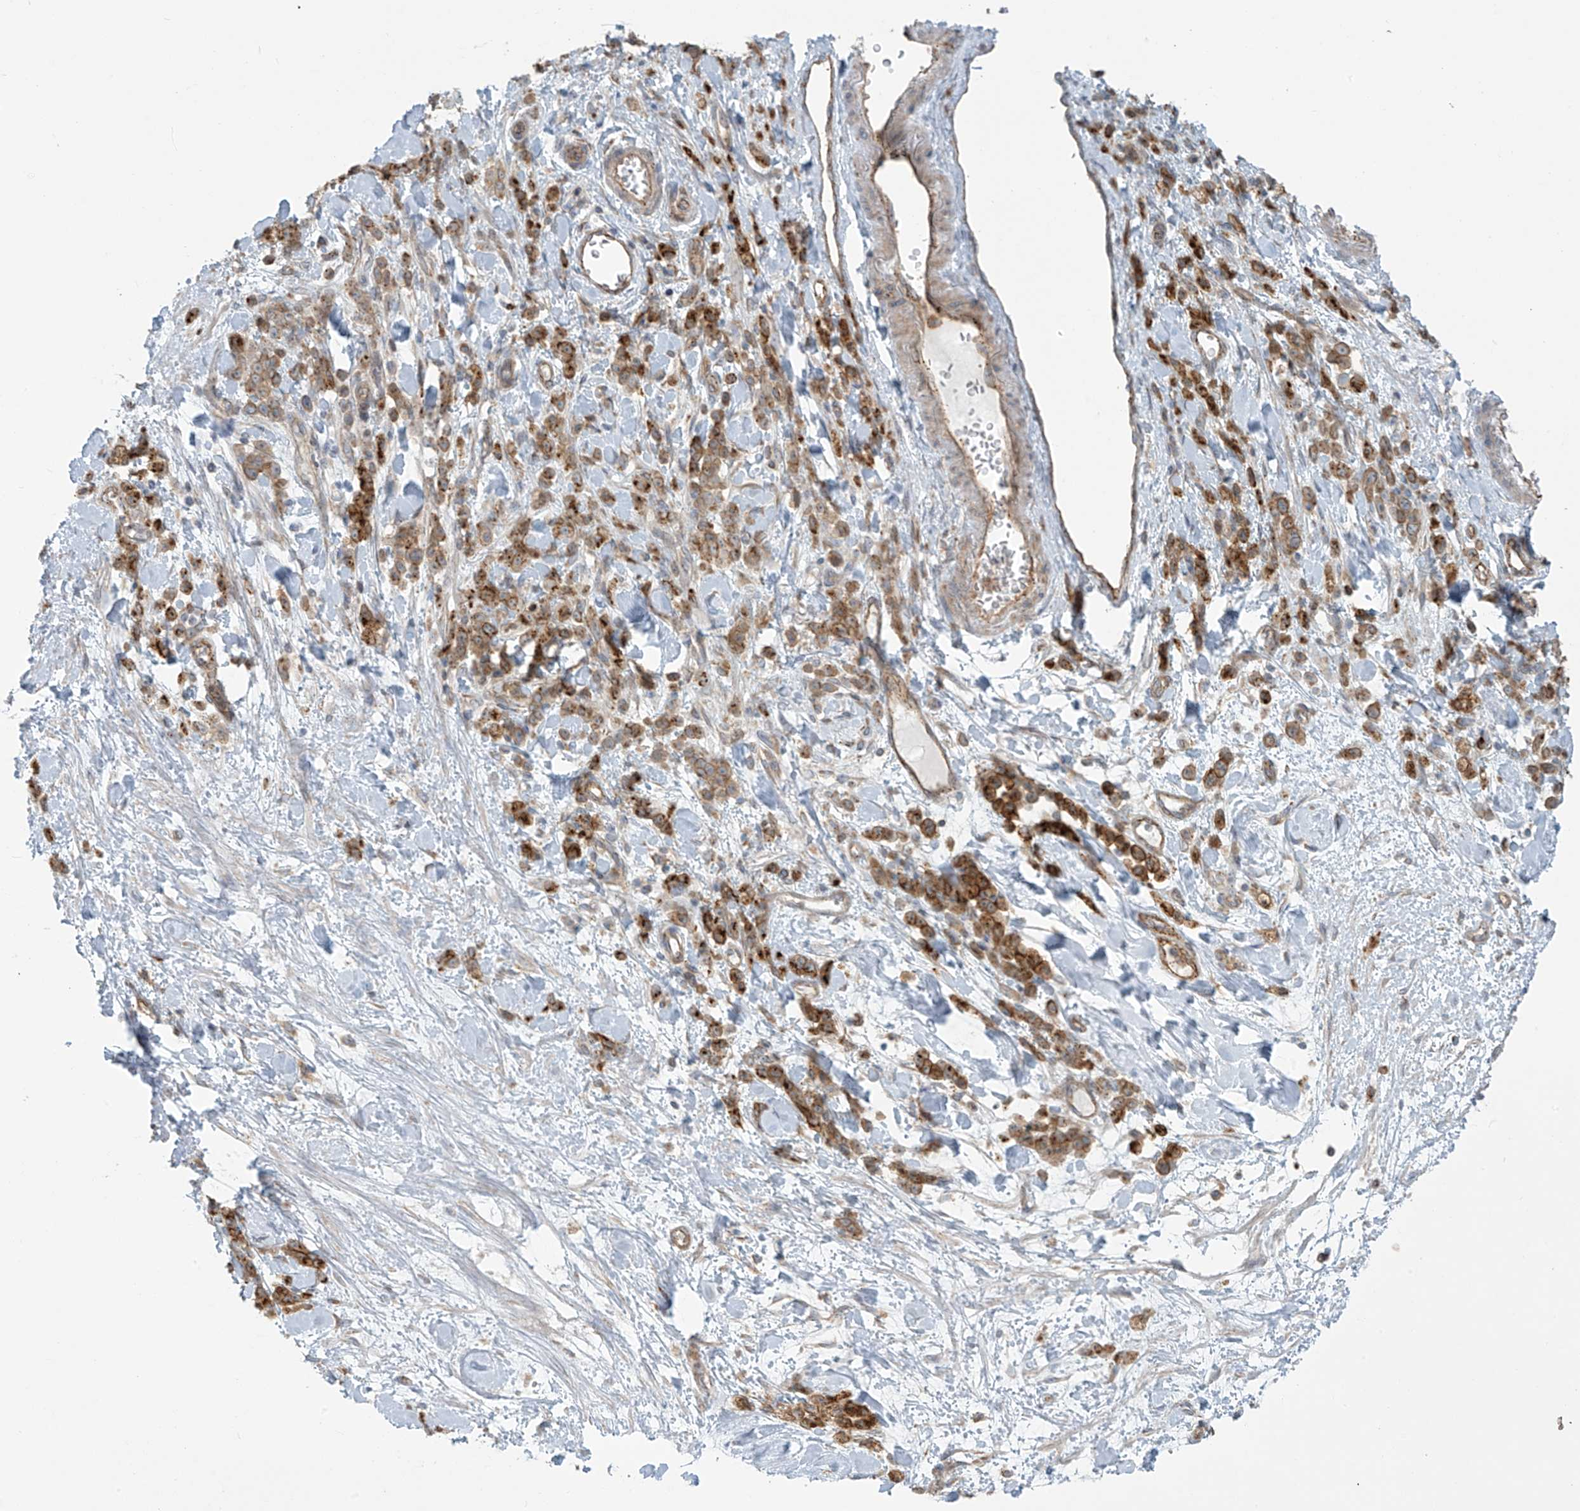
{"staining": {"intensity": "moderate", "quantity": ">75%", "location": "cytoplasmic/membranous"}, "tissue": "stomach cancer", "cell_type": "Tumor cells", "image_type": "cancer", "snomed": [{"axis": "morphology", "description": "Normal tissue, NOS"}, {"axis": "morphology", "description": "Adenocarcinoma, NOS"}, {"axis": "topography", "description": "Stomach"}], "caption": "Stomach cancer stained for a protein reveals moderate cytoplasmic/membranous positivity in tumor cells. The staining is performed using DAB (3,3'-diaminobenzidine) brown chromogen to label protein expression. The nuclei are counter-stained blue using hematoxylin.", "gene": "LZTS3", "patient": {"sex": "male", "age": 82}}